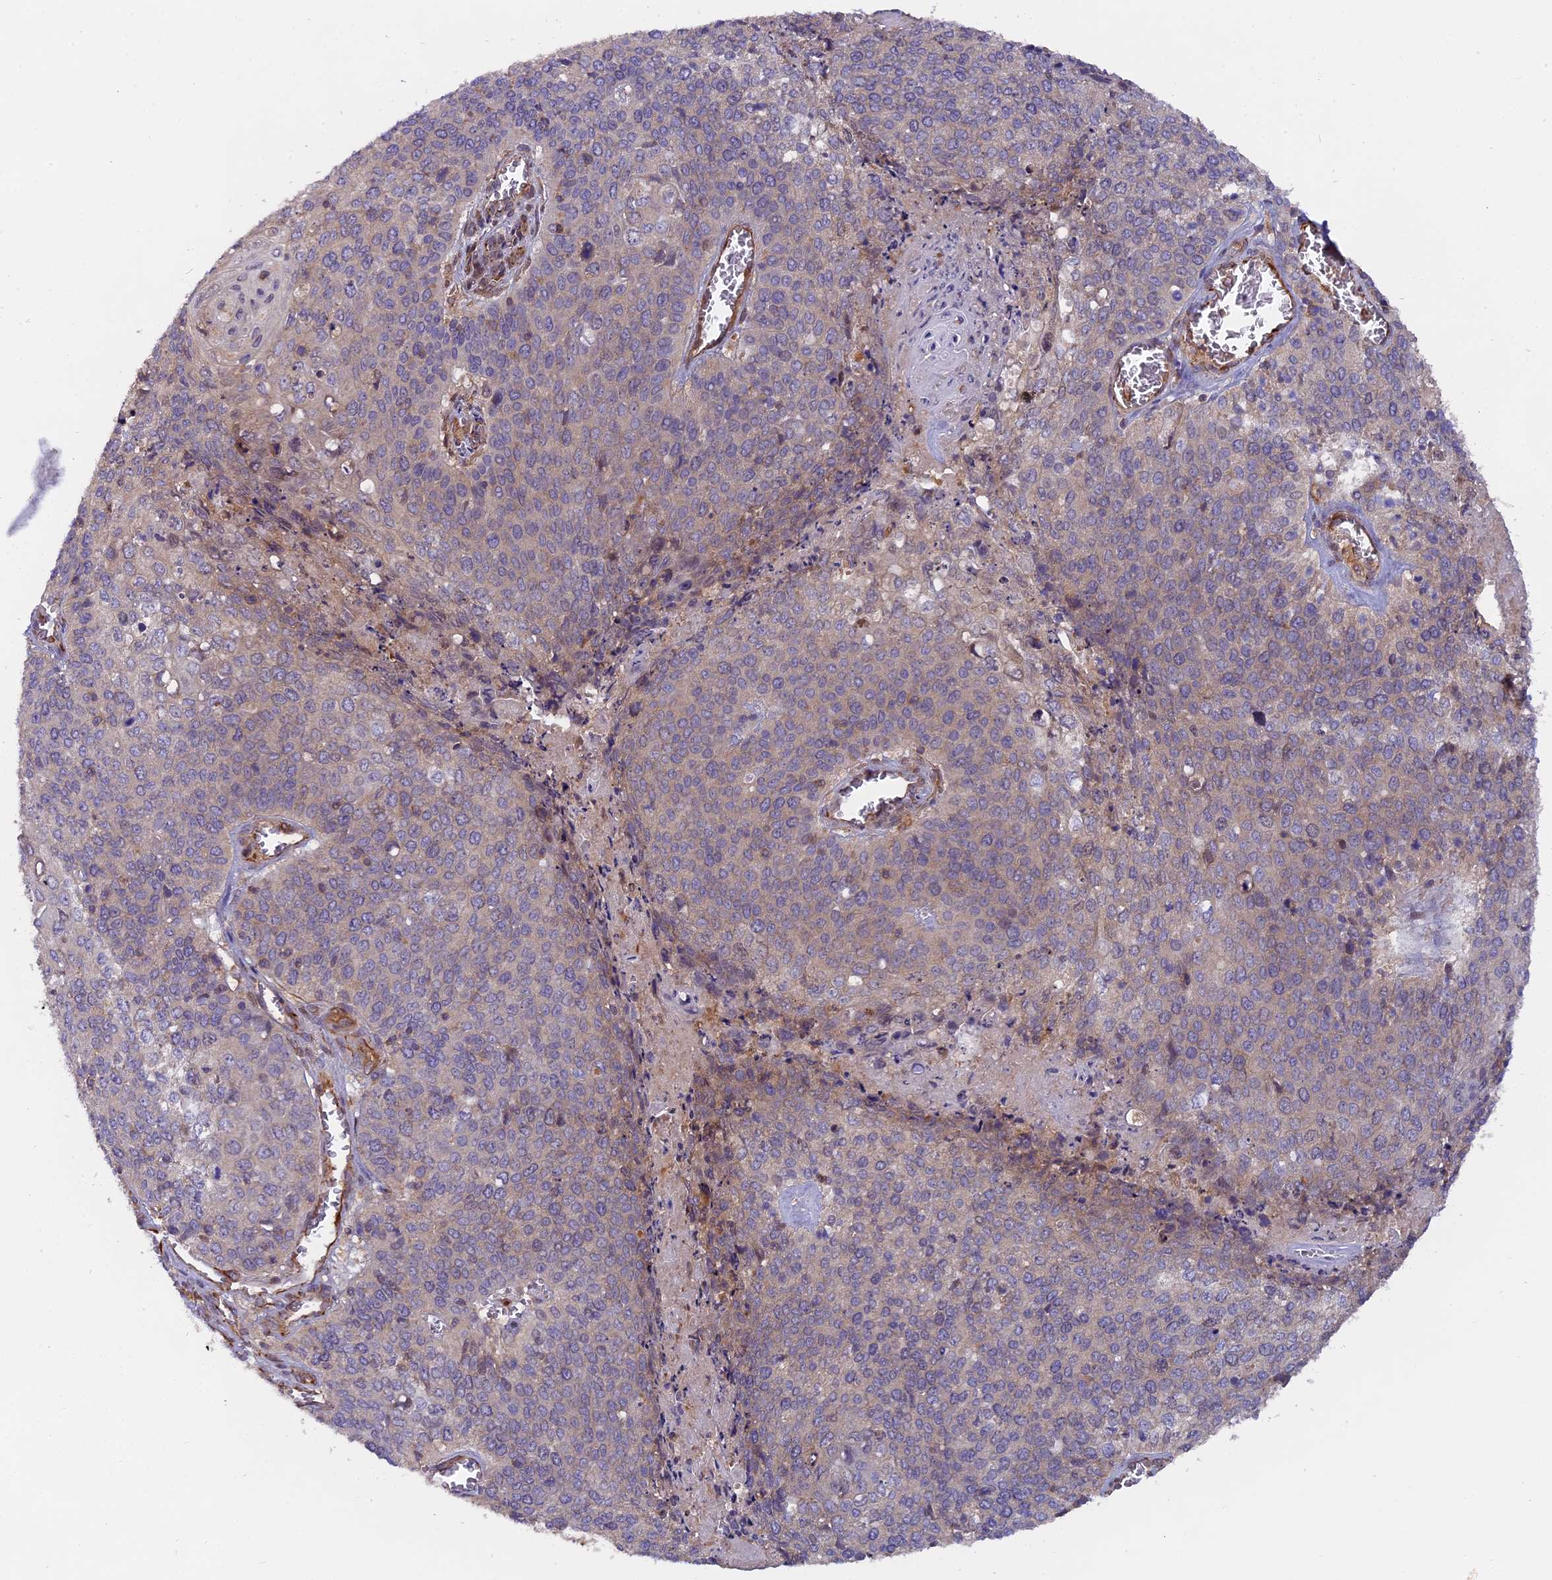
{"staining": {"intensity": "negative", "quantity": "none", "location": "none"}, "tissue": "cervical cancer", "cell_type": "Tumor cells", "image_type": "cancer", "snomed": [{"axis": "morphology", "description": "Squamous cell carcinoma, NOS"}, {"axis": "topography", "description": "Cervix"}], "caption": "This image is of squamous cell carcinoma (cervical) stained with immunohistochemistry to label a protein in brown with the nuclei are counter-stained blue. There is no positivity in tumor cells.", "gene": "FAM118B", "patient": {"sex": "female", "age": 39}}